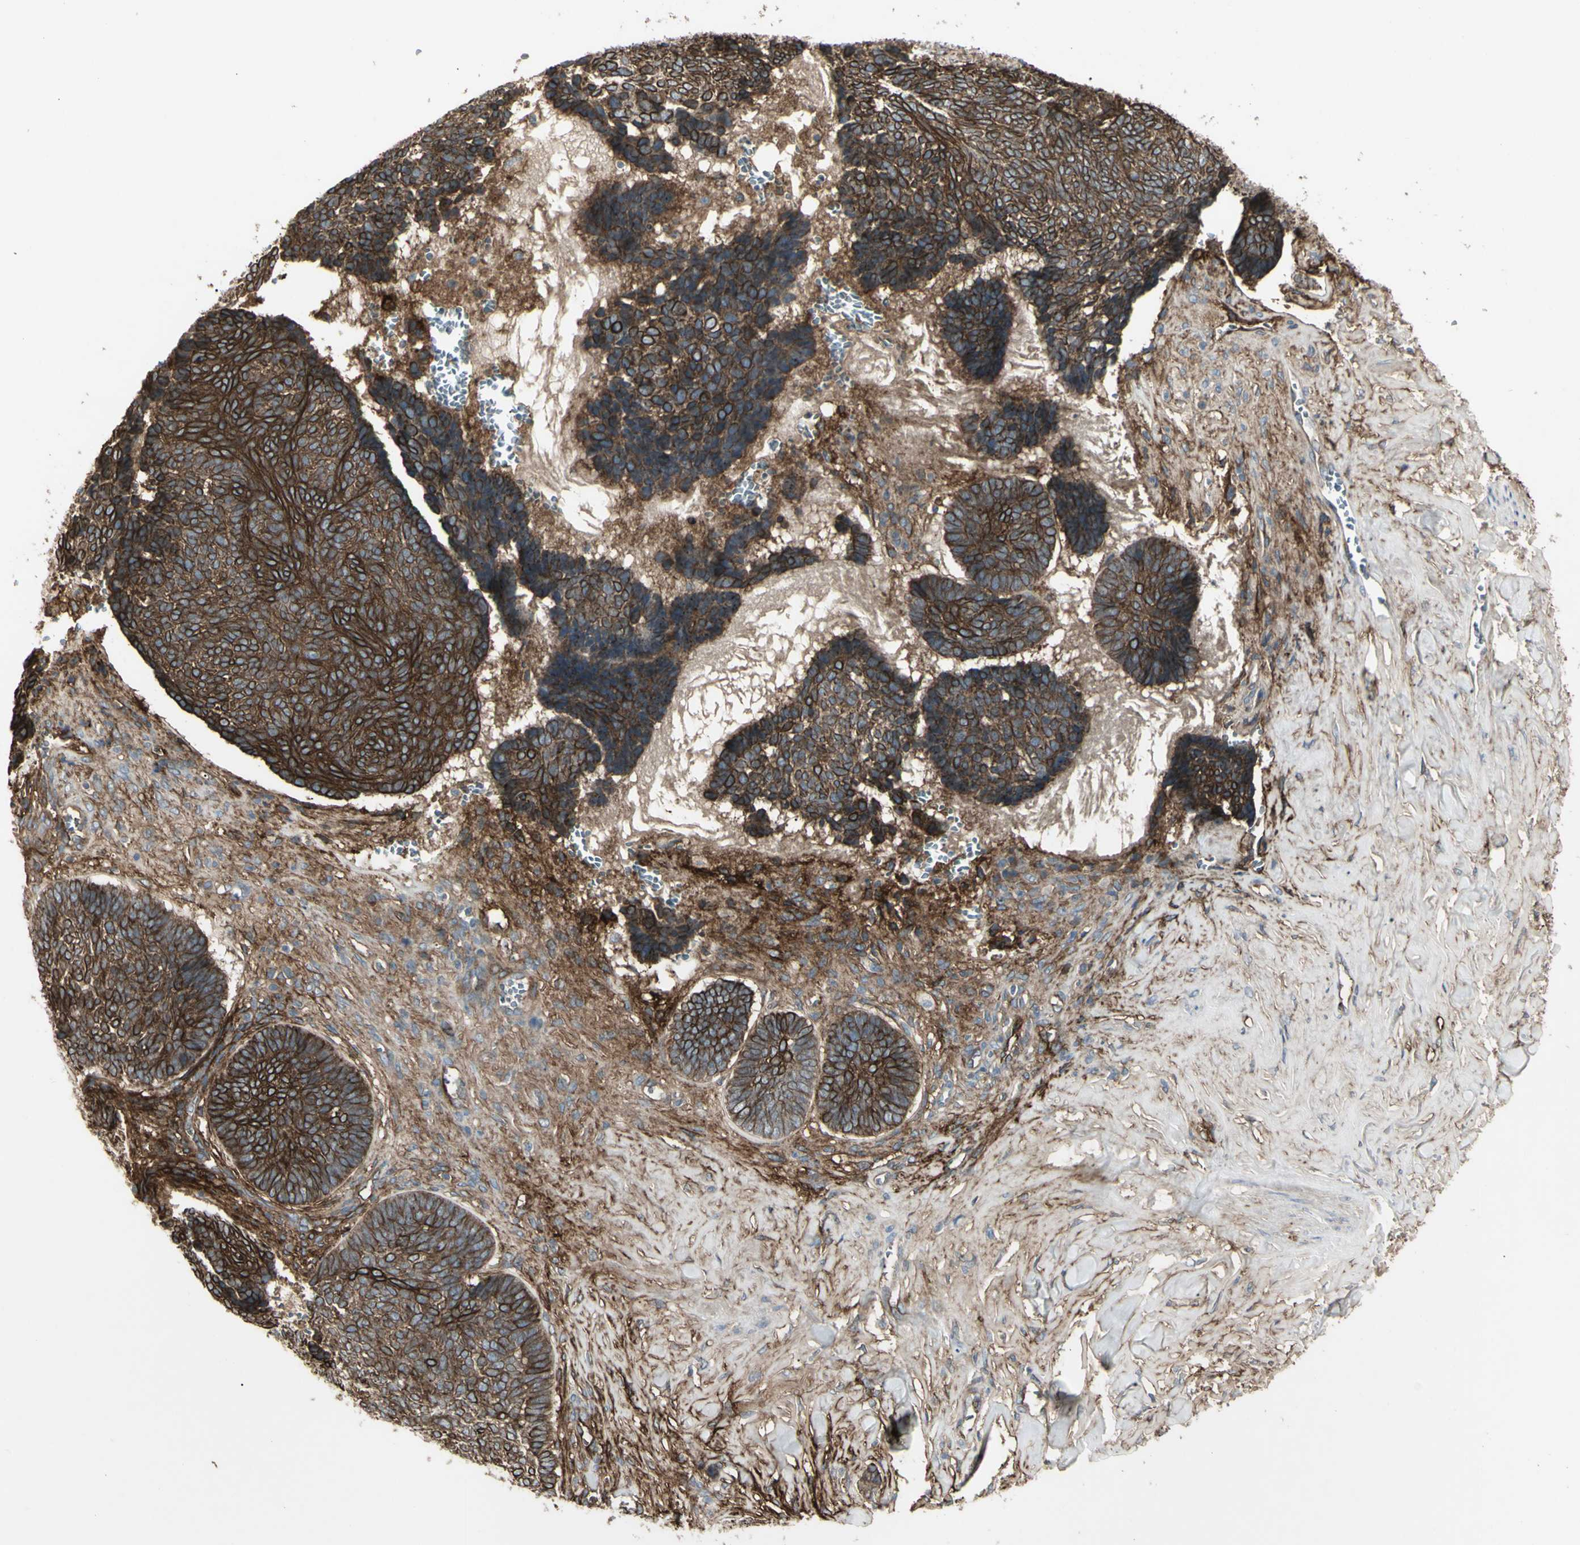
{"staining": {"intensity": "strong", "quantity": ">75%", "location": "cytoplasmic/membranous"}, "tissue": "skin cancer", "cell_type": "Tumor cells", "image_type": "cancer", "snomed": [{"axis": "morphology", "description": "Basal cell carcinoma"}, {"axis": "topography", "description": "Skin"}], "caption": "Skin cancer tissue demonstrates strong cytoplasmic/membranous expression in approximately >75% of tumor cells, visualized by immunohistochemistry.", "gene": "CD276", "patient": {"sex": "male", "age": 84}}